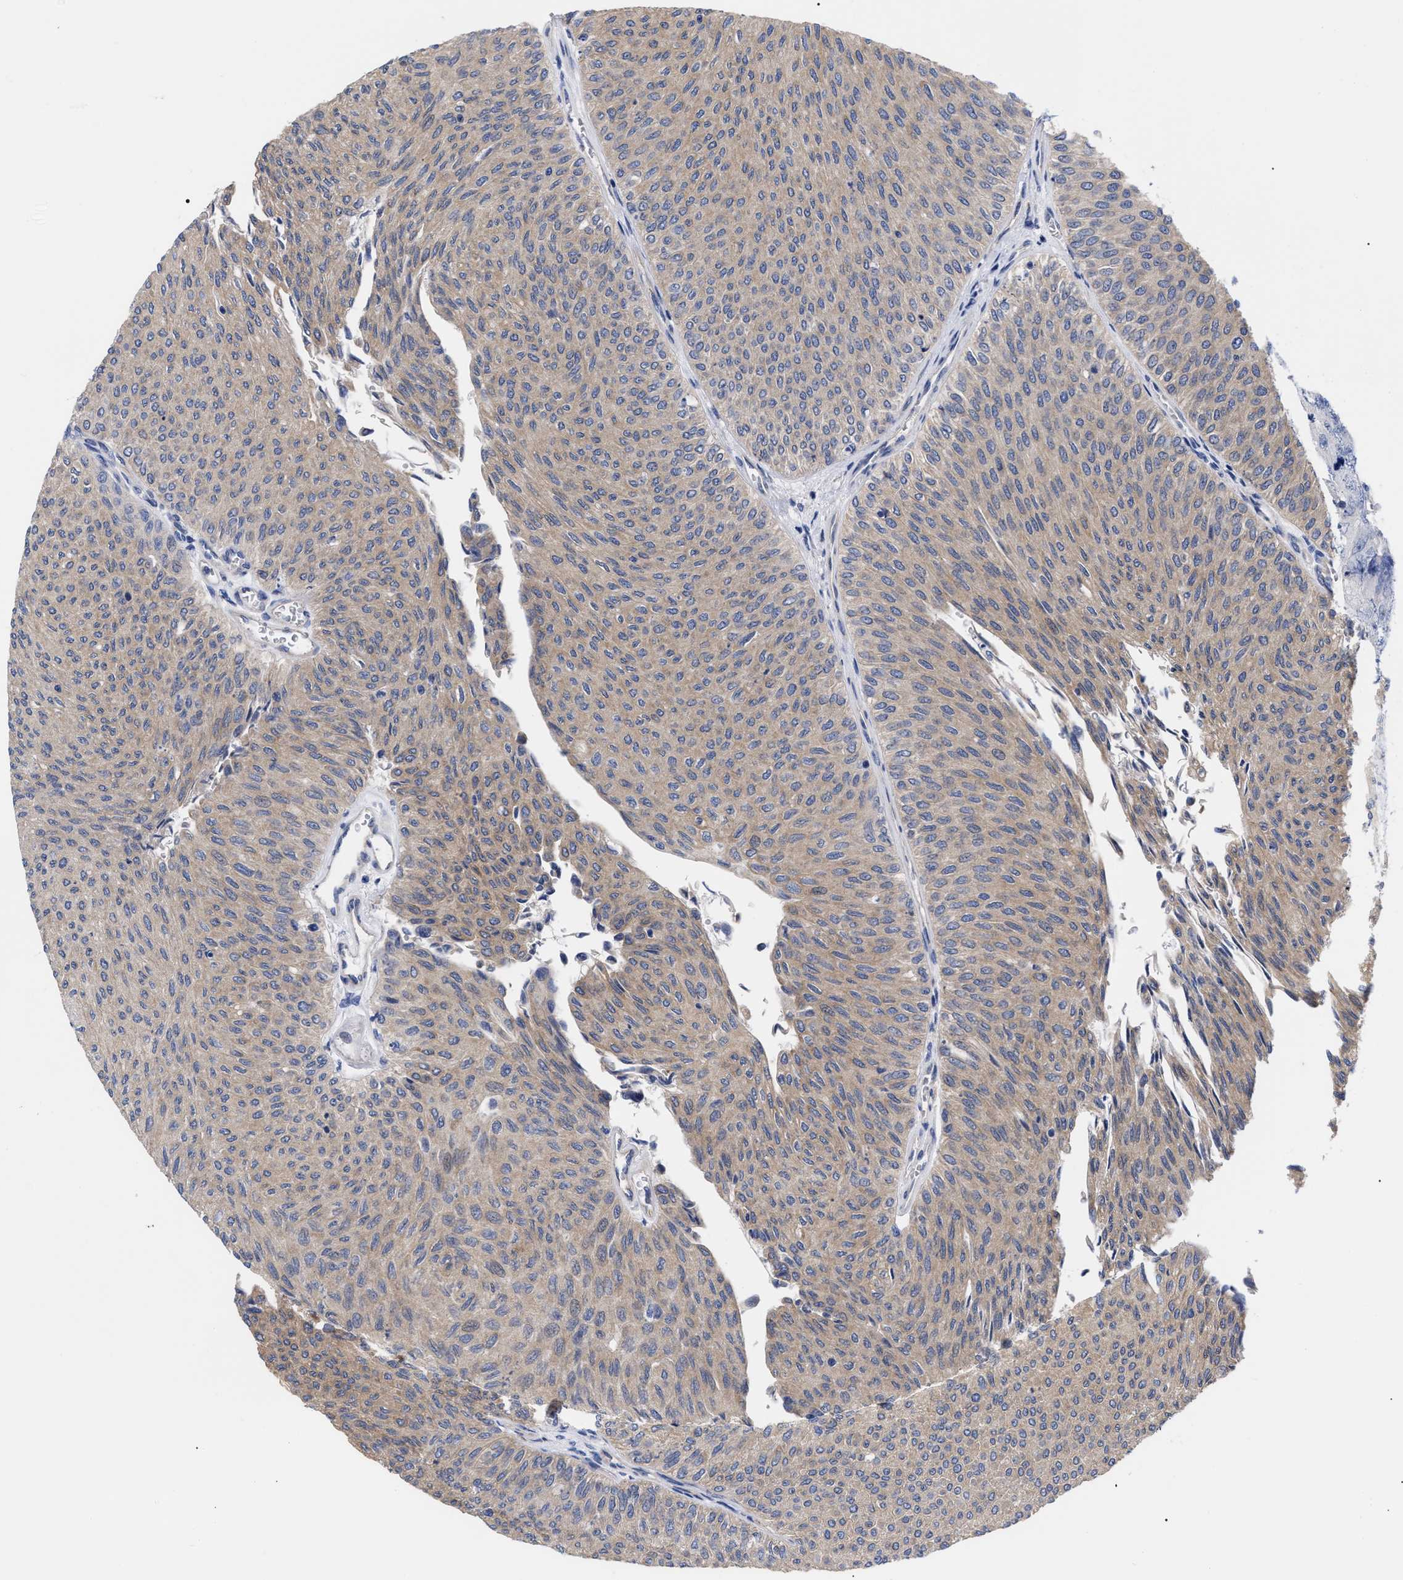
{"staining": {"intensity": "weak", "quantity": ">75%", "location": "cytoplasmic/membranous"}, "tissue": "urothelial cancer", "cell_type": "Tumor cells", "image_type": "cancer", "snomed": [{"axis": "morphology", "description": "Urothelial carcinoma, Low grade"}, {"axis": "topography", "description": "Urinary bladder"}], "caption": "High-power microscopy captured an immunohistochemistry micrograph of urothelial cancer, revealing weak cytoplasmic/membranous expression in approximately >75% of tumor cells.", "gene": "IRAG2", "patient": {"sex": "male", "age": 78}}